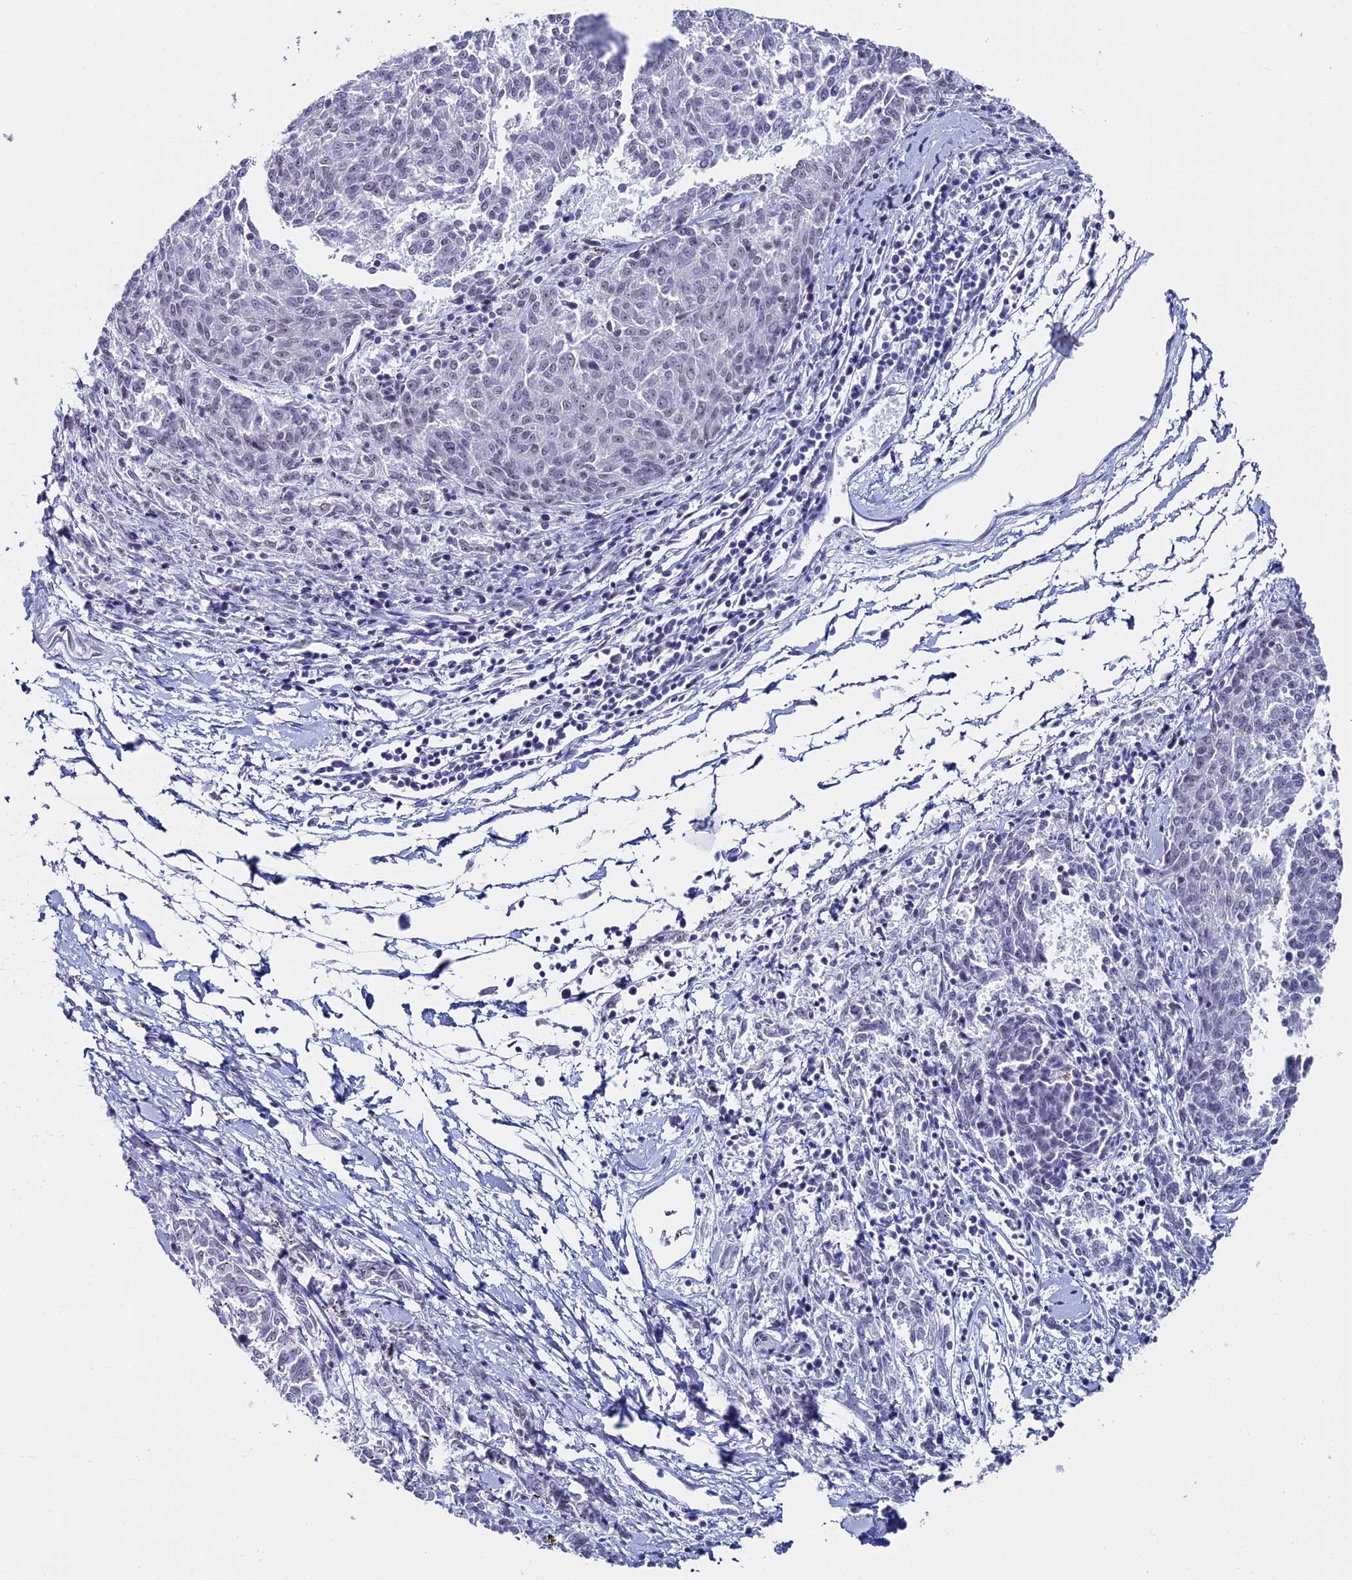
{"staining": {"intensity": "negative", "quantity": "none", "location": "none"}, "tissue": "melanoma", "cell_type": "Tumor cells", "image_type": "cancer", "snomed": [{"axis": "morphology", "description": "Malignant melanoma, NOS"}, {"axis": "topography", "description": "Skin"}], "caption": "Malignant melanoma was stained to show a protein in brown. There is no significant staining in tumor cells. Nuclei are stained in blue.", "gene": "CD2BP2", "patient": {"sex": "female", "age": 72}}